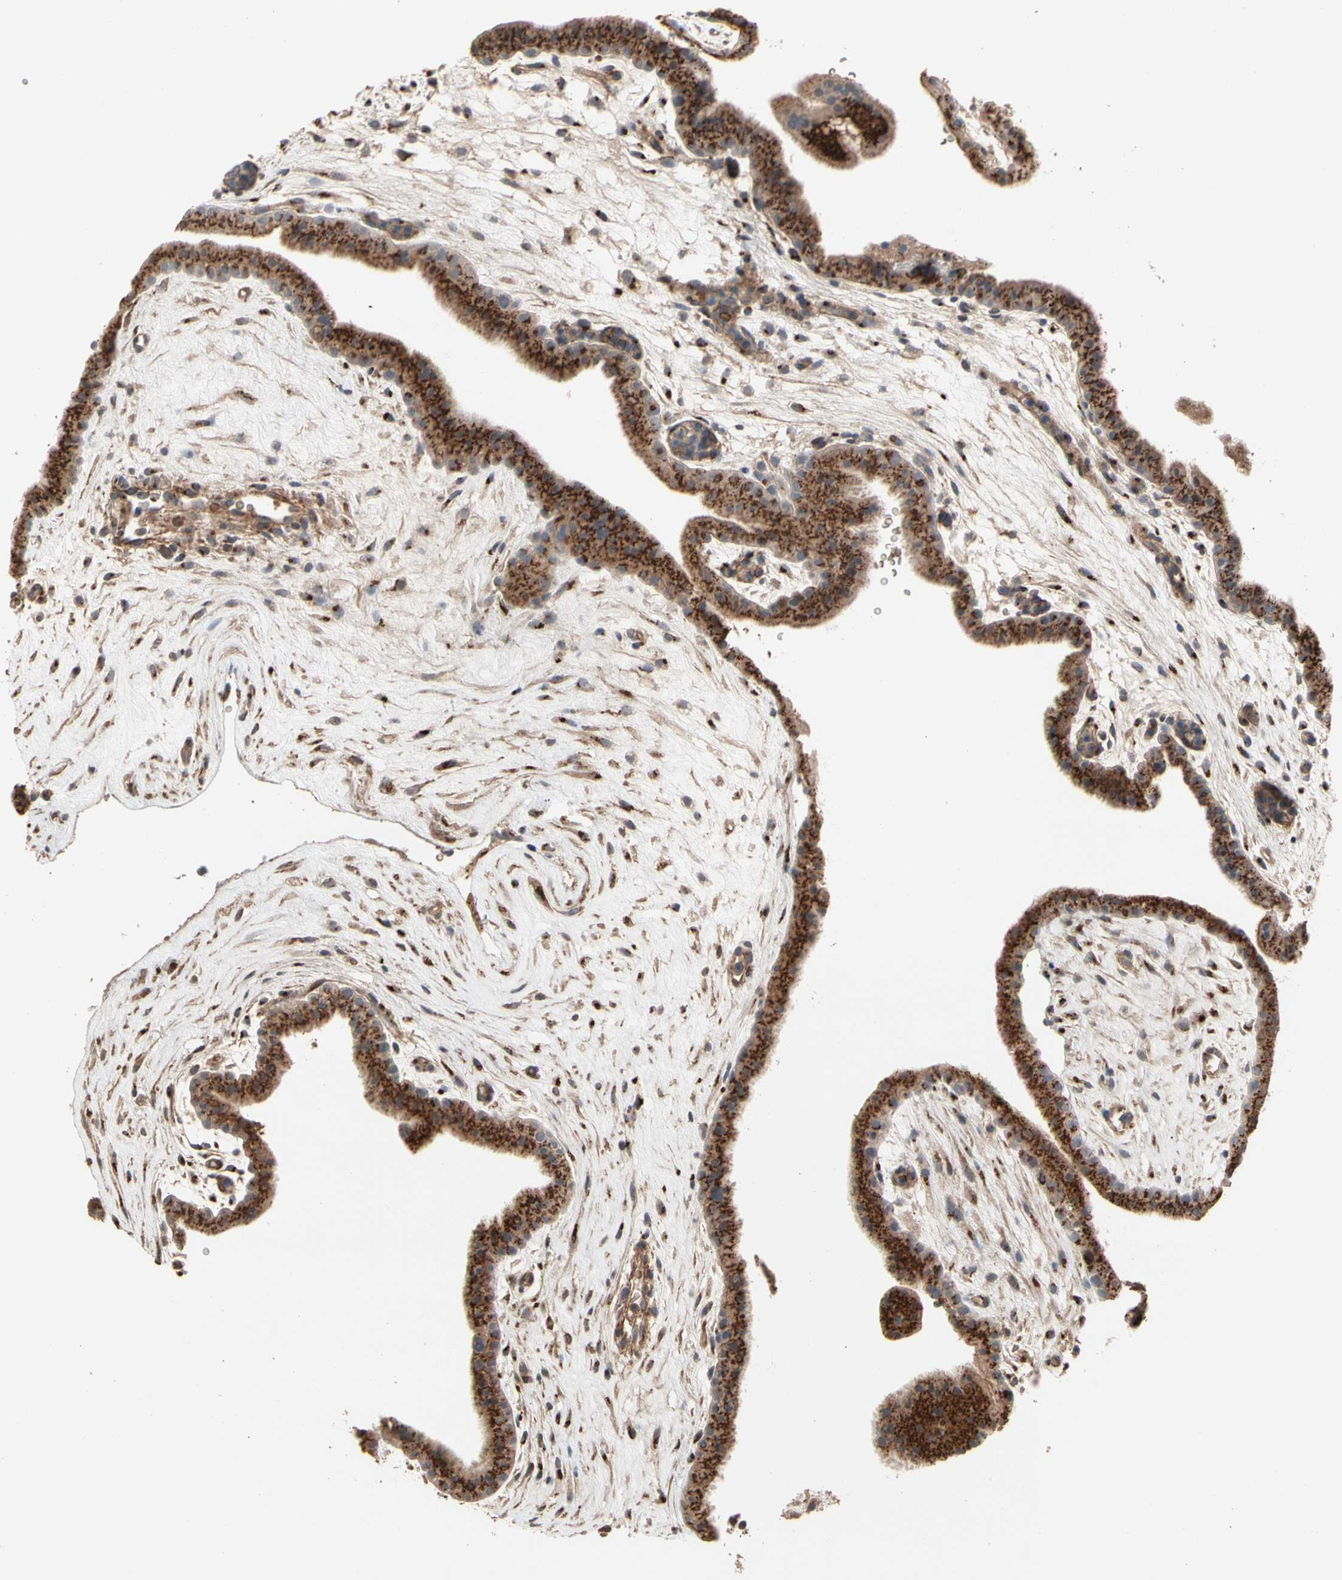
{"staining": {"intensity": "strong", "quantity": ">75%", "location": "cytoplasmic/membranous"}, "tissue": "placenta", "cell_type": "Trophoblastic cells", "image_type": "normal", "snomed": [{"axis": "morphology", "description": "Normal tissue, NOS"}, {"axis": "topography", "description": "Placenta"}], "caption": "Protein staining reveals strong cytoplasmic/membranous expression in about >75% of trophoblastic cells in normal placenta. (DAB (3,3'-diaminobenzidine) IHC with brightfield microscopy, high magnification).", "gene": "GCK", "patient": {"sex": "female", "age": 19}}